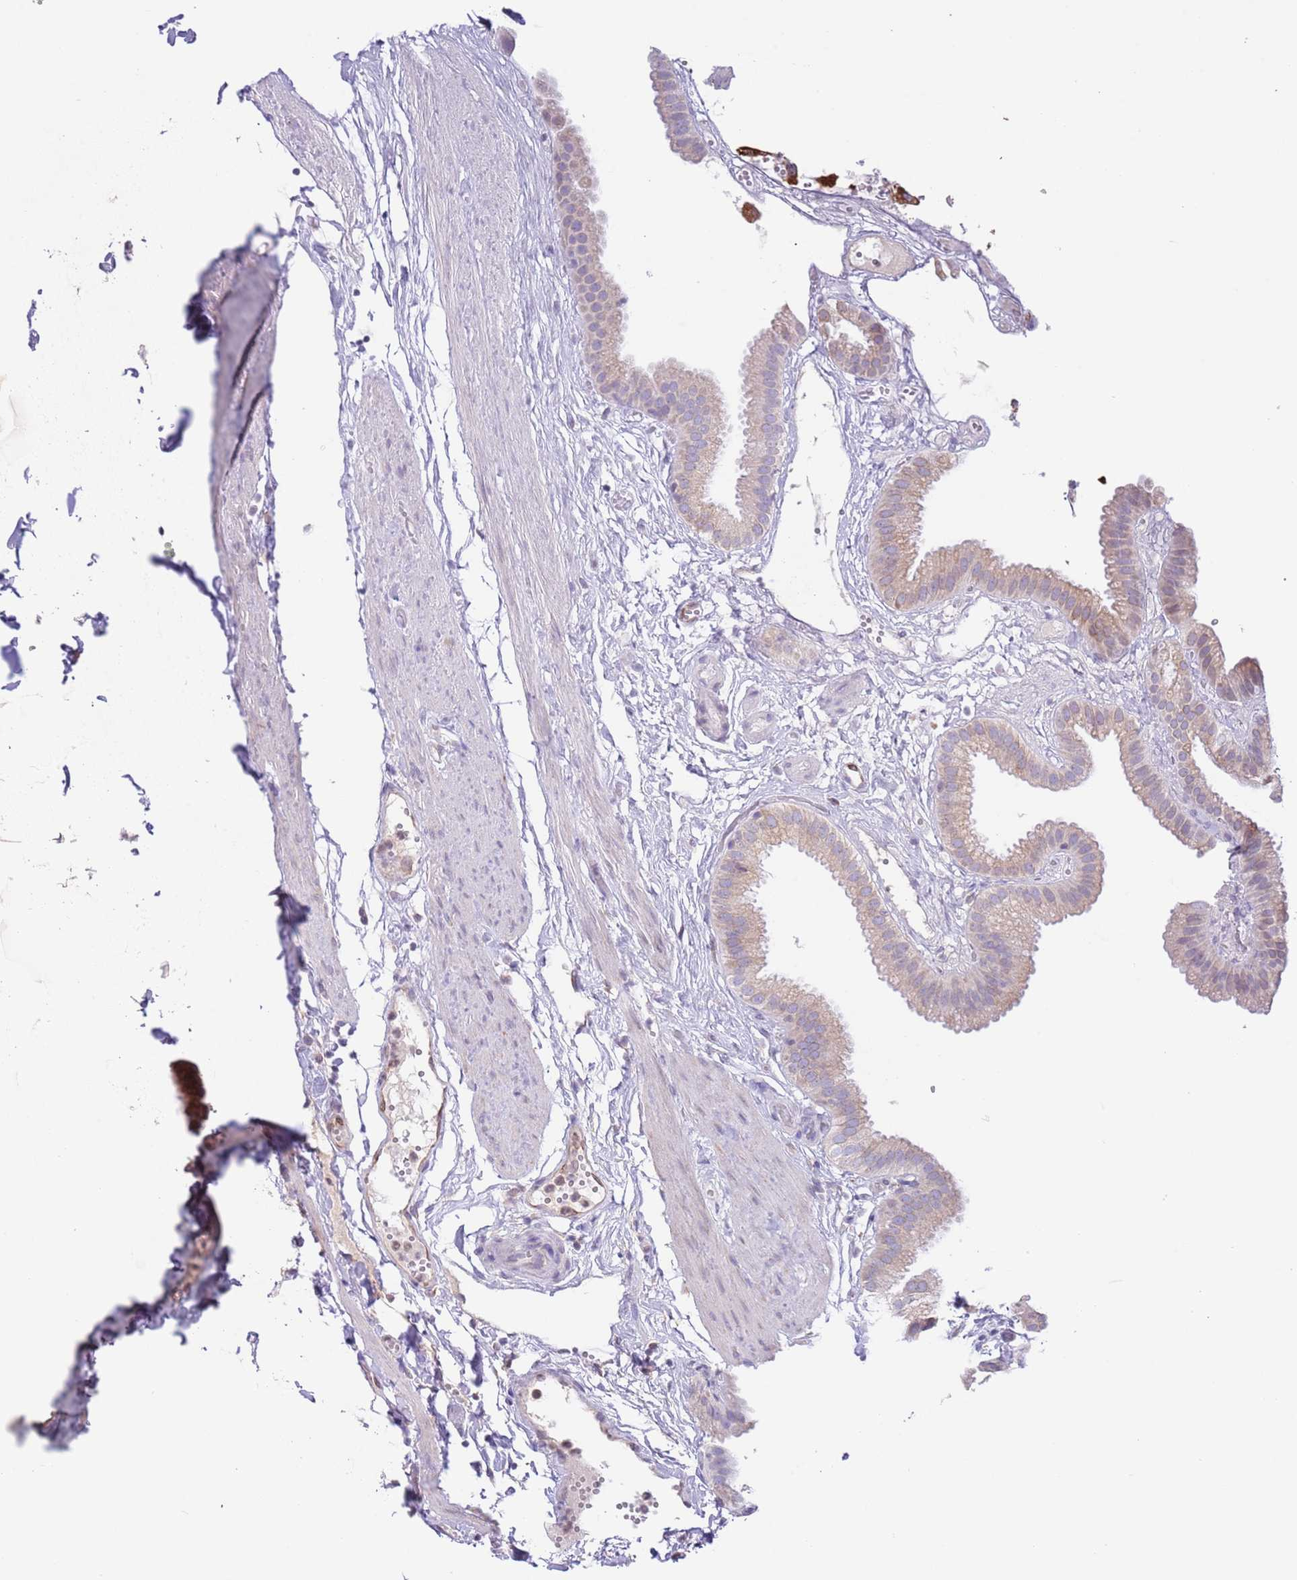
{"staining": {"intensity": "weak", "quantity": "25%-75%", "location": "cytoplasmic/membranous"}, "tissue": "gallbladder", "cell_type": "Glandular cells", "image_type": "normal", "snomed": [{"axis": "morphology", "description": "Normal tissue, NOS"}, {"axis": "topography", "description": "Gallbladder"}], "caption": "An immunohistochemistry (IHC) photomicrograph of normal tissue is shown. Protein staining in brown shows weak cytoplasmic/membranous positivity in gallbladder within glandular cells.", "gene": "EBPL", "patient": {"sex": "female", "age": 61}}